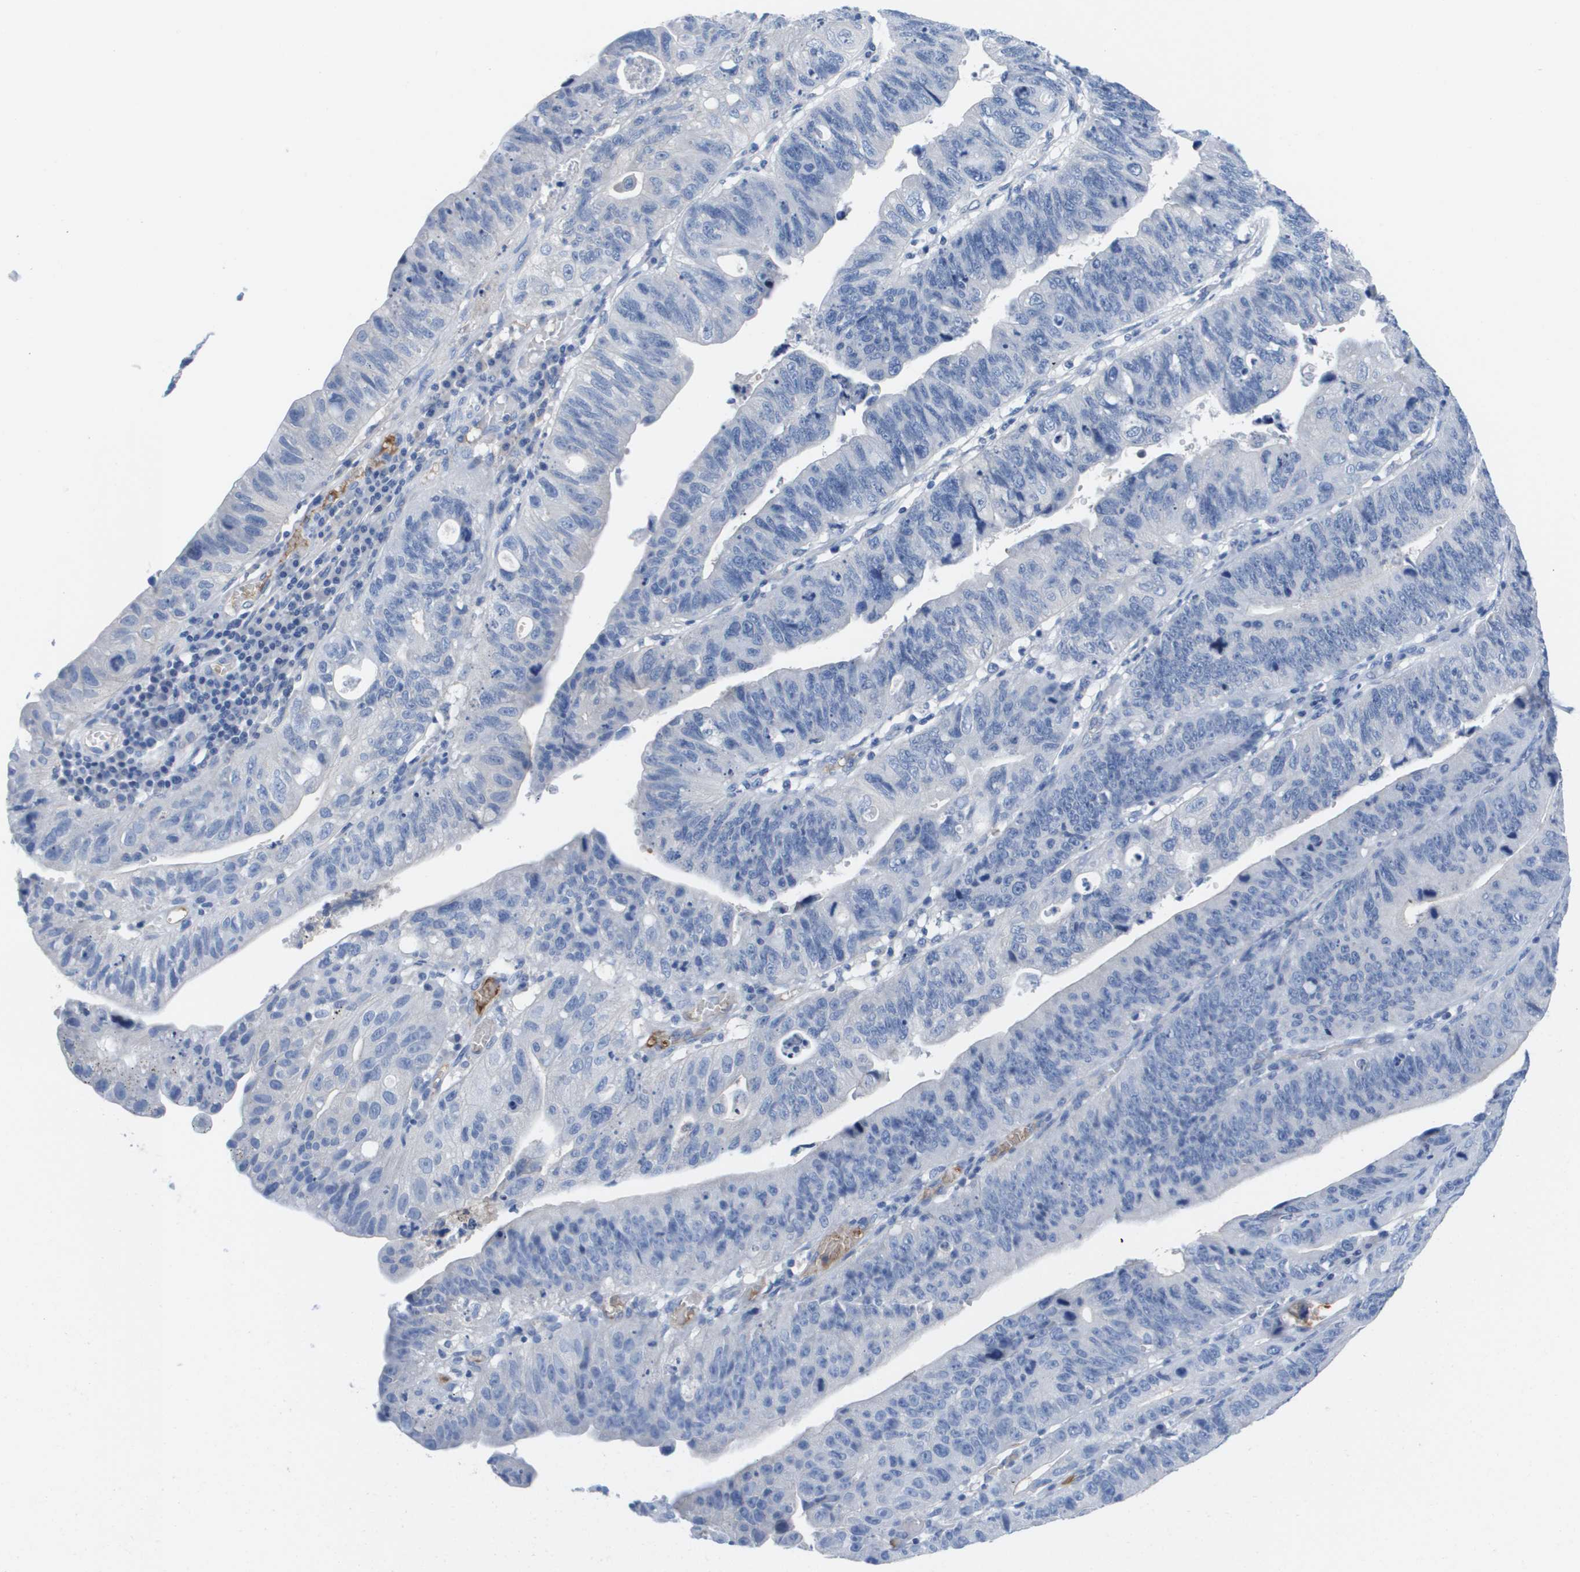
{"staining": {"intensity": "negative", "quantity": "none", "location": "none"}, "tissue": "stomach cancer", "cell_type": "Tumor cells", "image_type": "cancer", "snomed": [{"axis": "morphology", "description": "Adenocarcinoma, NOS"}, {"axis": "topography", "description": "Stomach"}], "caption": "DAB (3,3'-diaminobenzidine) immunohistochemical staining of stomach adenocarcinoma exhibits no significant positivity in tumor cells.", "gene": "APOA1", "patient": {"sex": "male", "age": 59}}